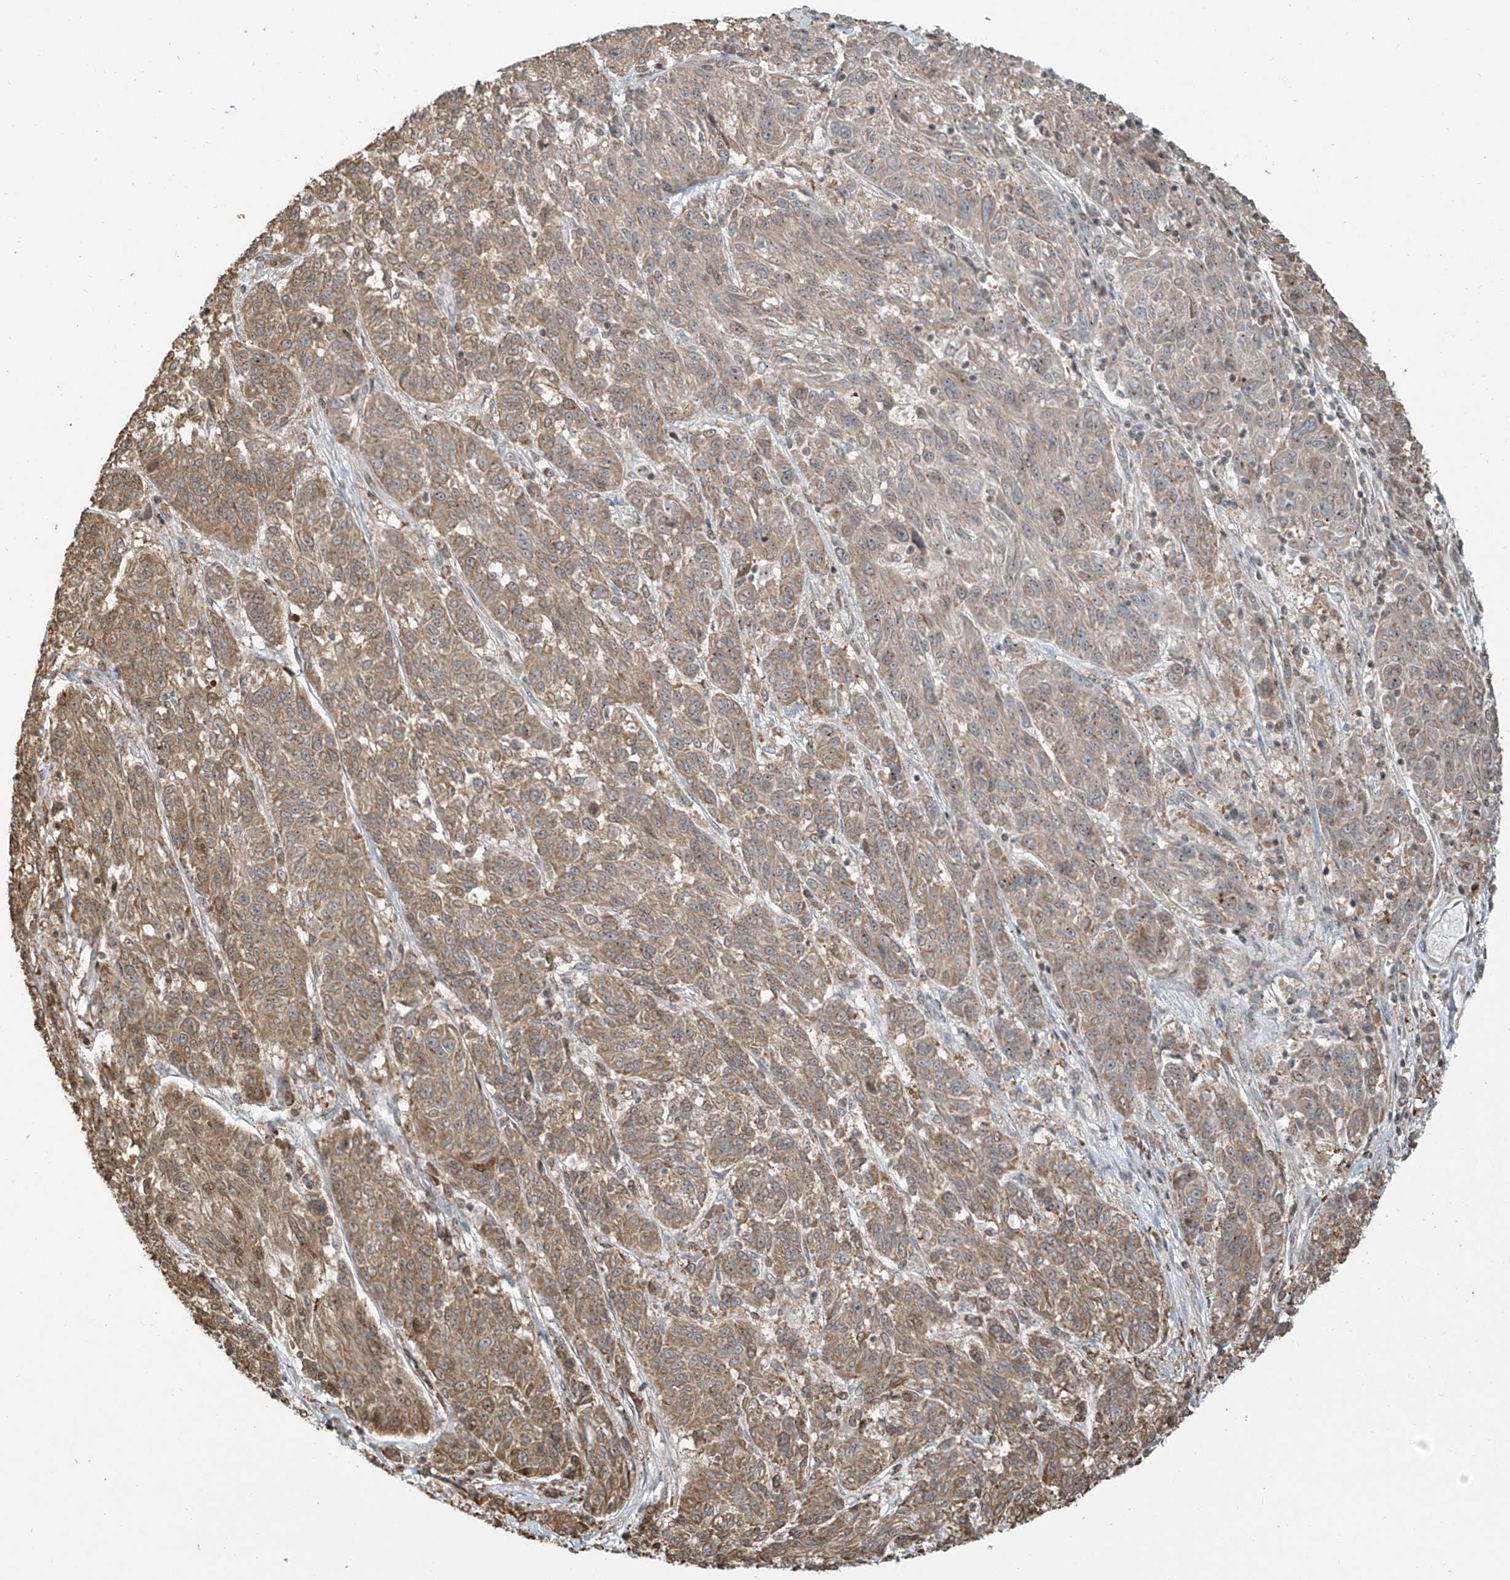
{"staining": {"intensity": "moderate", "quantity": ">75%", "location": "cytoplasmic/membranous"}, "tissue": "melanoma", "cell_type": "Tumor cells", "image_type": "cancer", "snomed": [{"axis": "morphology", "description": "Malignant melanoma, NOS"}, {"axis": "topography", "description": "Skin"}], "caption": "An immunohistochemistry photomicrograph of tumor tissue is shown. Protein staining in brown highlights moderate cytoplasmic/membranous positivity in malignant melanoma within tumor cells. The protein of interest is shown in brown color, while the nuclei are stained blue.", "gene": "VMP1", "patient": {"sex": "male", "age": 53}}